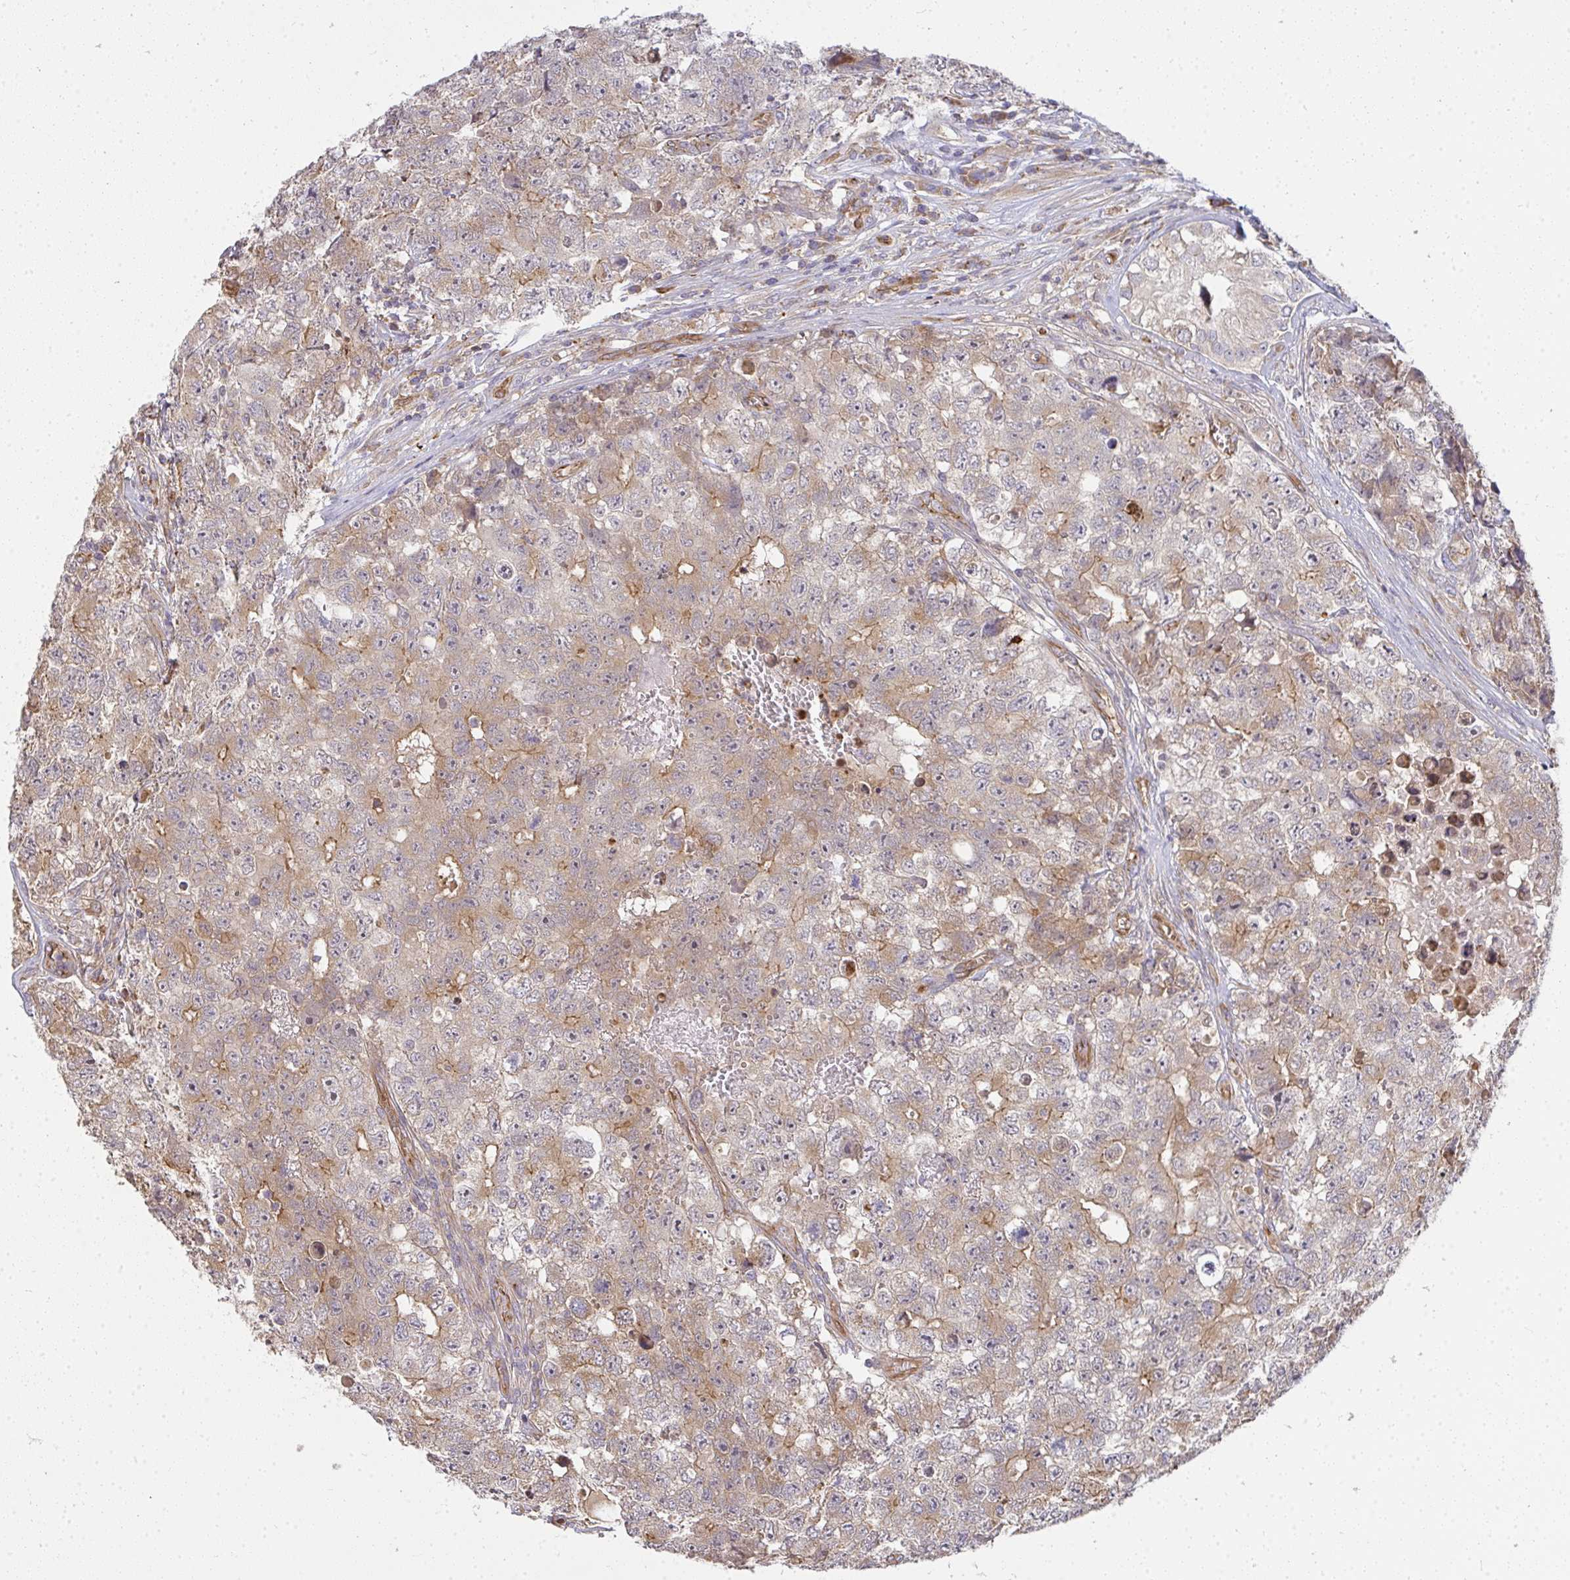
{"staining": {"intensity": "moderate", "quantity": ">75%", "location": "cytoplasmic/membranous"}, "tissue": "testis cancer", "cell_type": "Tumor cells", "image_type": "cancer", "snomed": [{"axis": "morphology", "description": "Carcinoma, Embryonal, NOS"}, {"axis": "topography", "description": "Testis"}], "caption": "Testis cancer stained with a brown dye shows moderate cytoplasmic/membranous positive expression in approximately >75% of tumor cells.", "gene": "B4GALT6", "patient": {"sex": "male", "age": 18}}